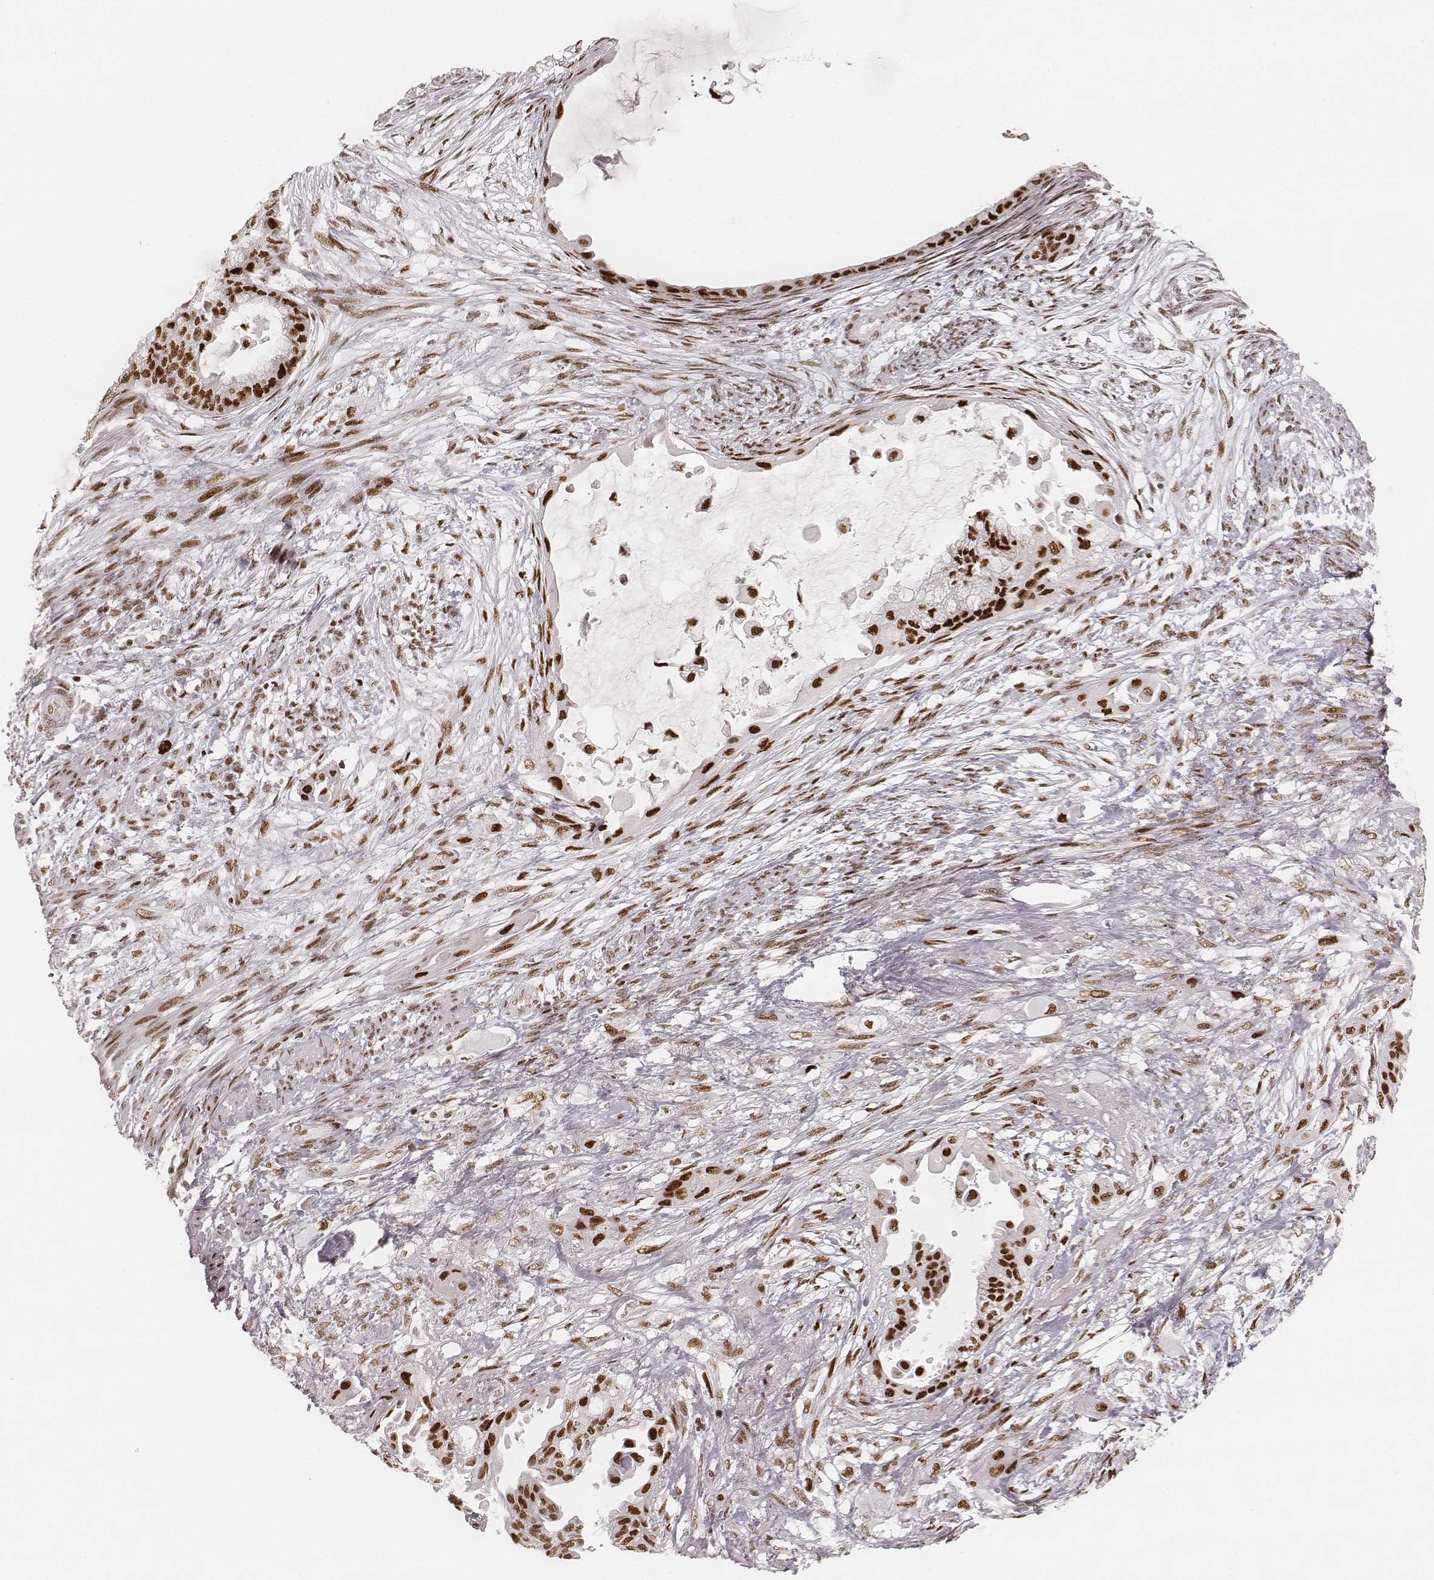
{"staining": {"intensity": "strong", "quantity": ">75%", "location": "nuclear"}, "tissue": "endometrial cancer", "cell_type": "Tumor cells", "image_type": "cancer", "snomed": [{"axis": "morphology", "description": "Adenocarcinoma, NOS"}, {"axis": "topography", "description": "Endometrium"}], "caption": "Immunohistochemical staining of human endometrial adenocarcinoma reveals strong nuclear protein staining in about >75% of tumor cells.", "gene": "HNRNPC", "patient": {"sex": "female", "age": 86}}